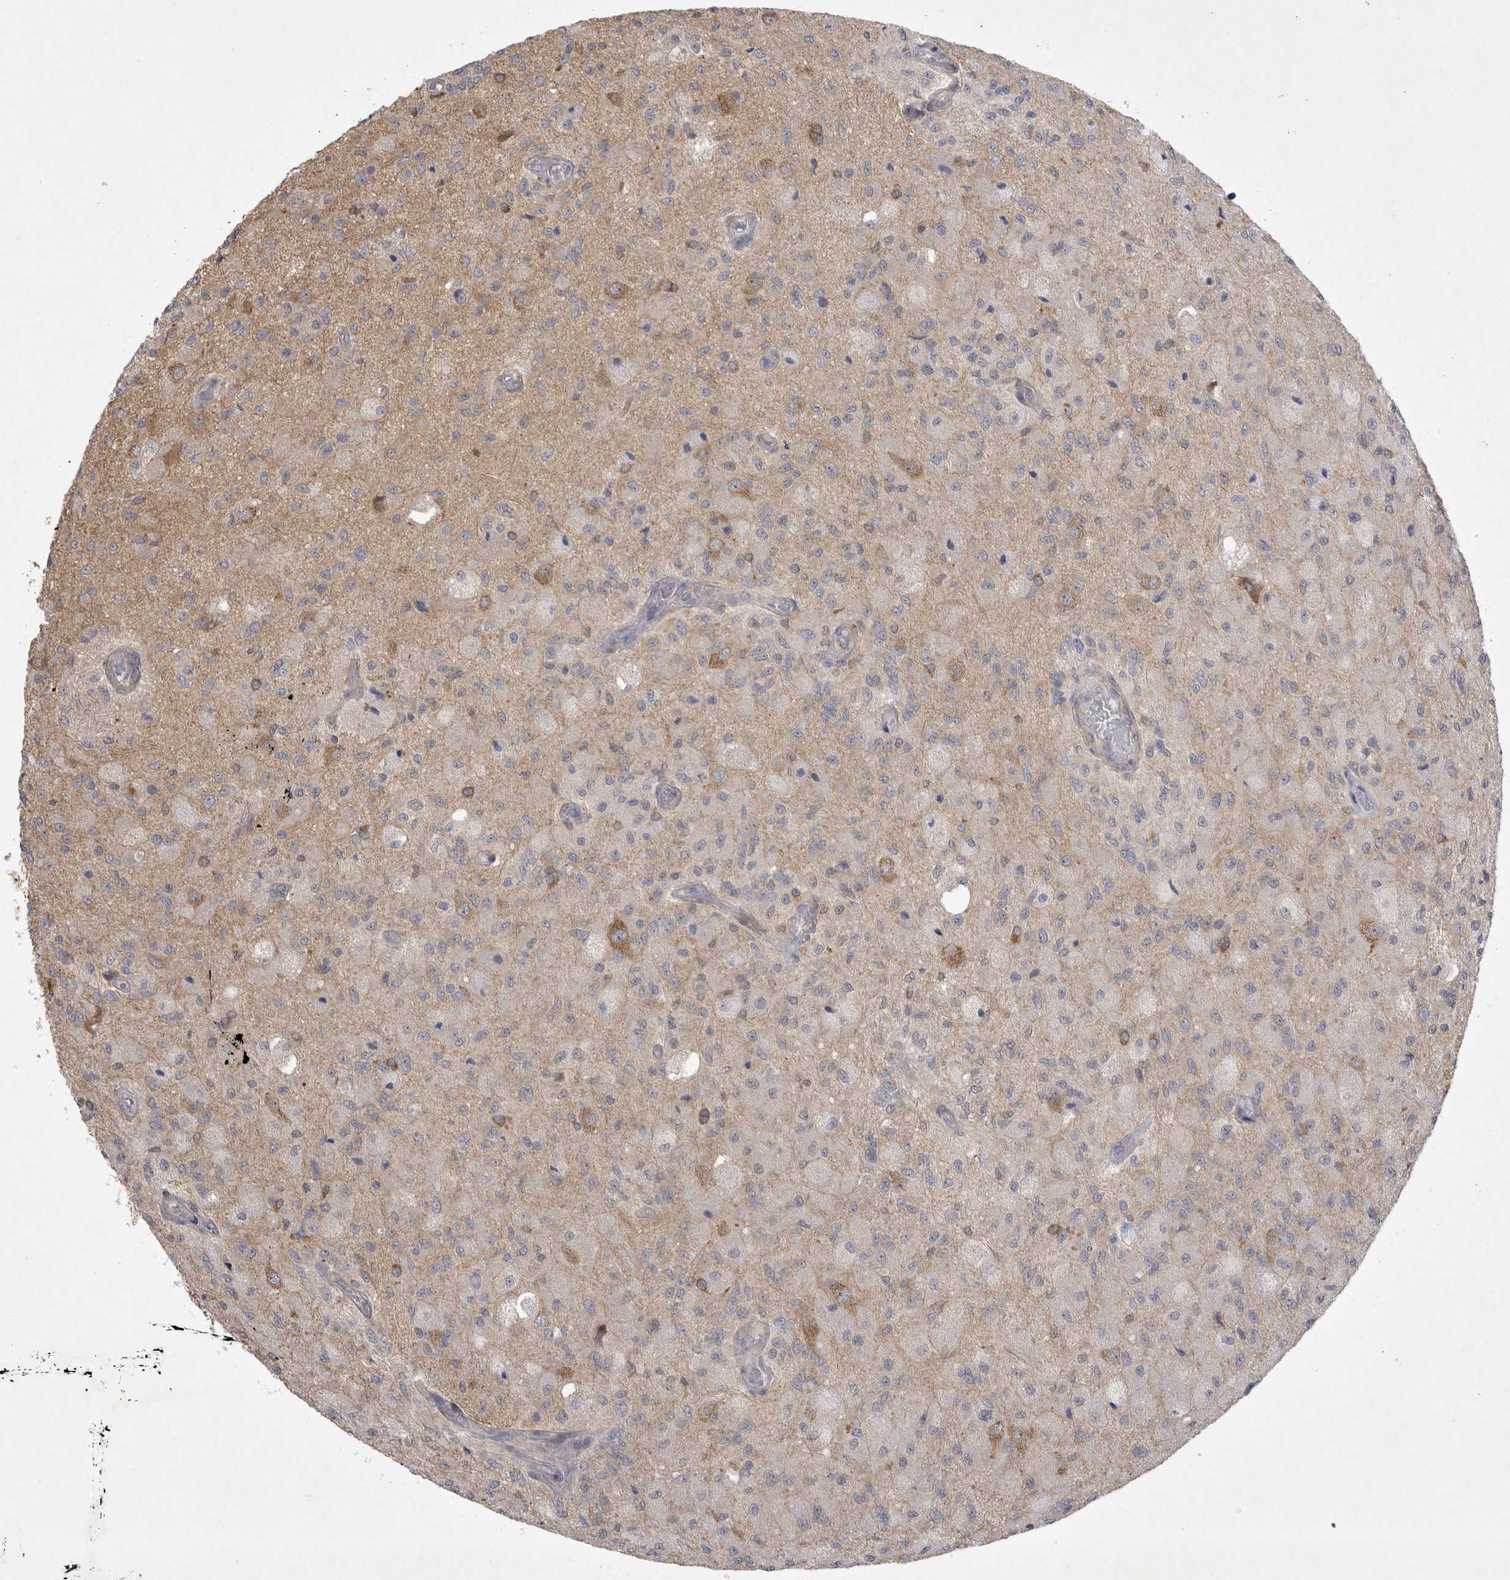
{"staining": {"intensity": "moderate", "quantity": "<25%", "location": "cytoplasmic/membranous"}, "tissue": "glioma", "cell_type": "Tumor cells", "image_type": "cancer", "snomed": [{"axis": "morphology", "description": "Normal tissue, NOS"}, {"axis": "morphology", "description": "Glioma, malignant, High grade"}, {"axis": "topography", "description": "Cerebral cortex"}], "caption": "Protein positivity by immunohistochemistry (IHC) displays moderate cytoplasmic/membranous positivity in approximately <25% of tumor cells in malignant glioma (high-grade). Nuclei are stained in blue.", "gene": "SRD5A3", "patient": {"sex": "male", "age": 77}}